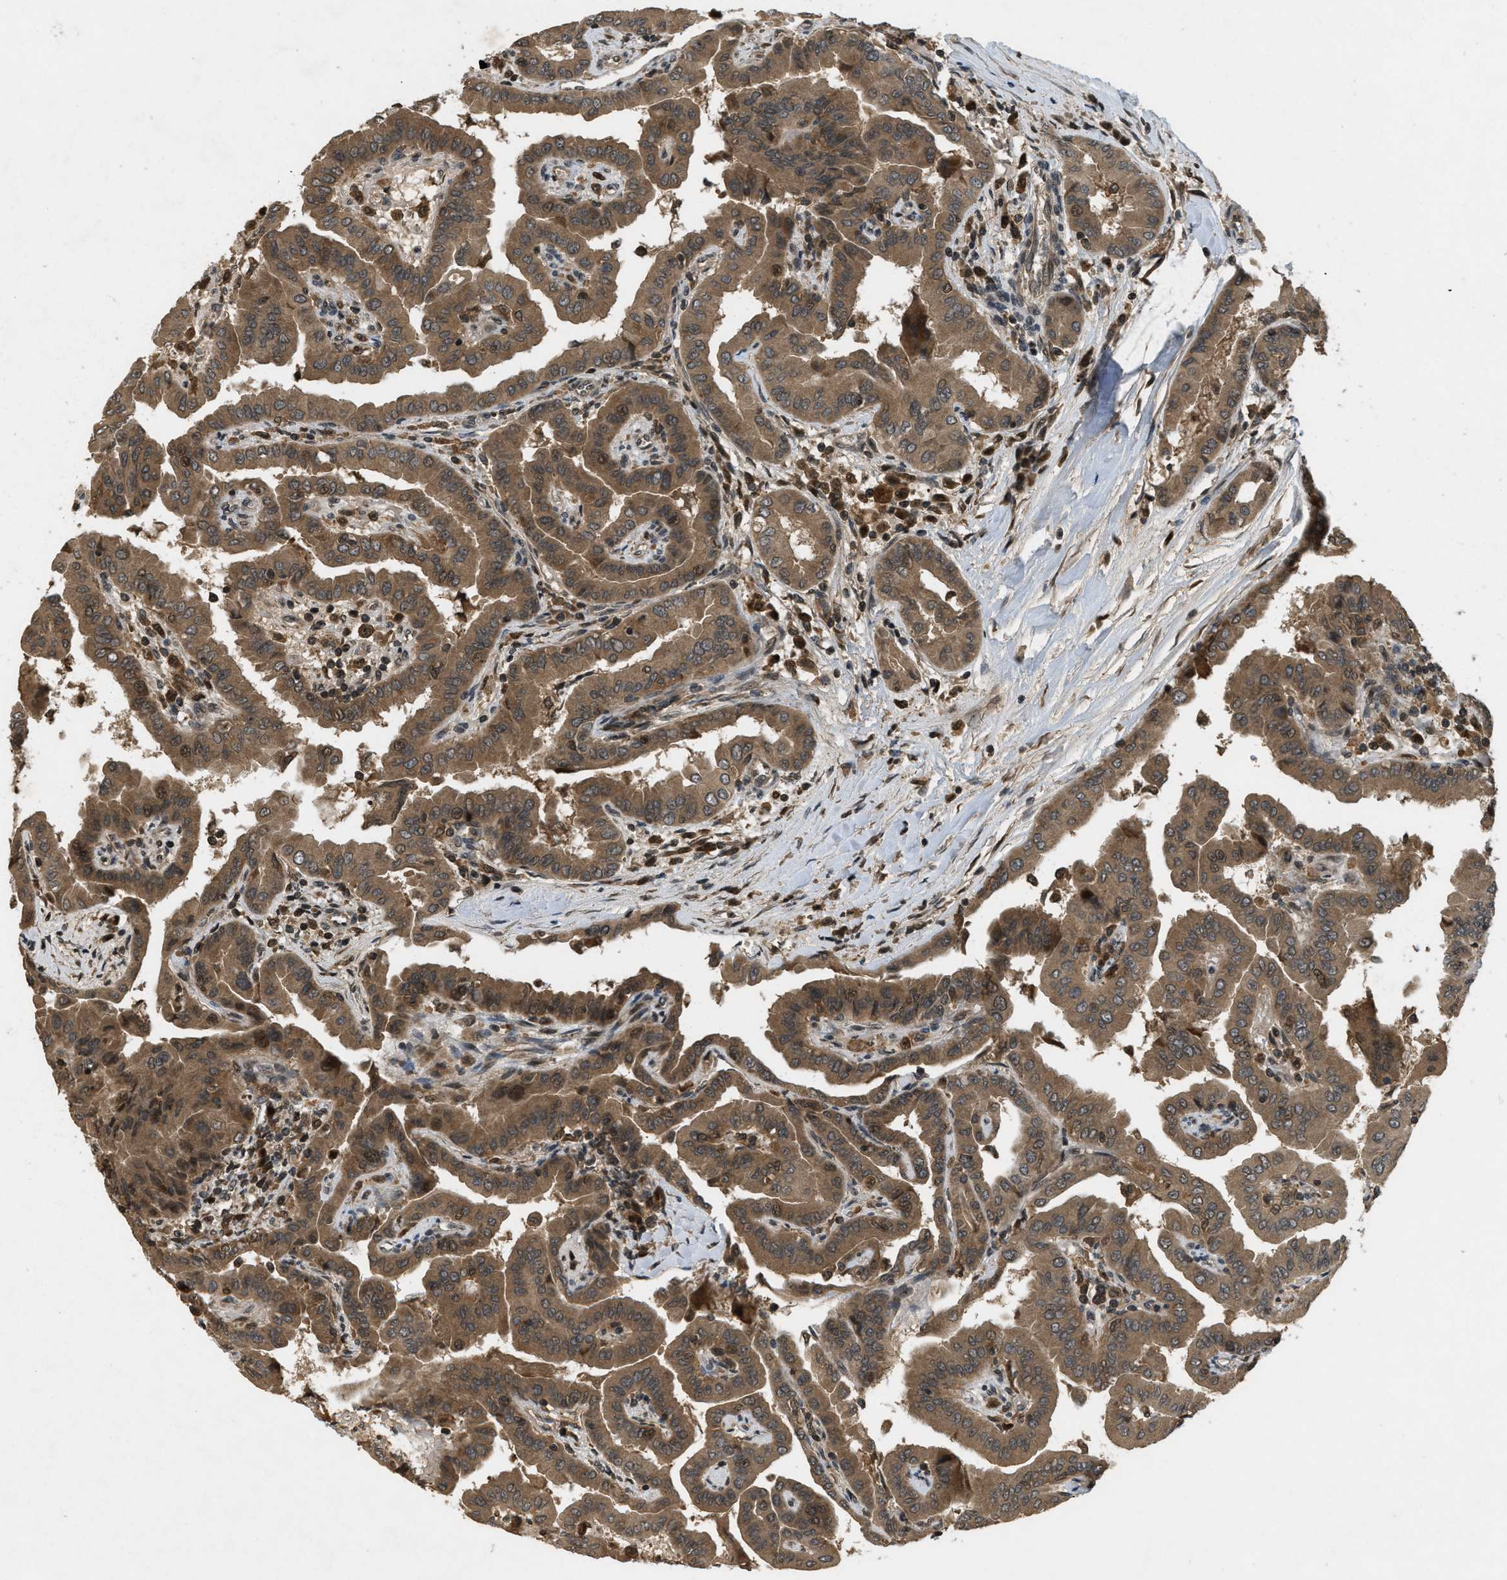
{"staining": {"intensity": "moderate", "quantity": ">75%", "location": "cytoplasmic/membranous"}, "tissue": "thyroid cancer", "cell_type": "Tumor cells", "image_type": "cancer", "snomed": [{"axis": "morphology", "description": "Papillary adenocarcinoma, NOS"}, {"axis": "topography", "description": "Thyroid gland"}], "caption": "Tumor cells exhibit medium levels of moderate cytoplasmic/membranous positivity in about >75% of cells in human thyroid cancer.", "gene": "ATG7", "patient": {"sex": "male", "age": 33}}